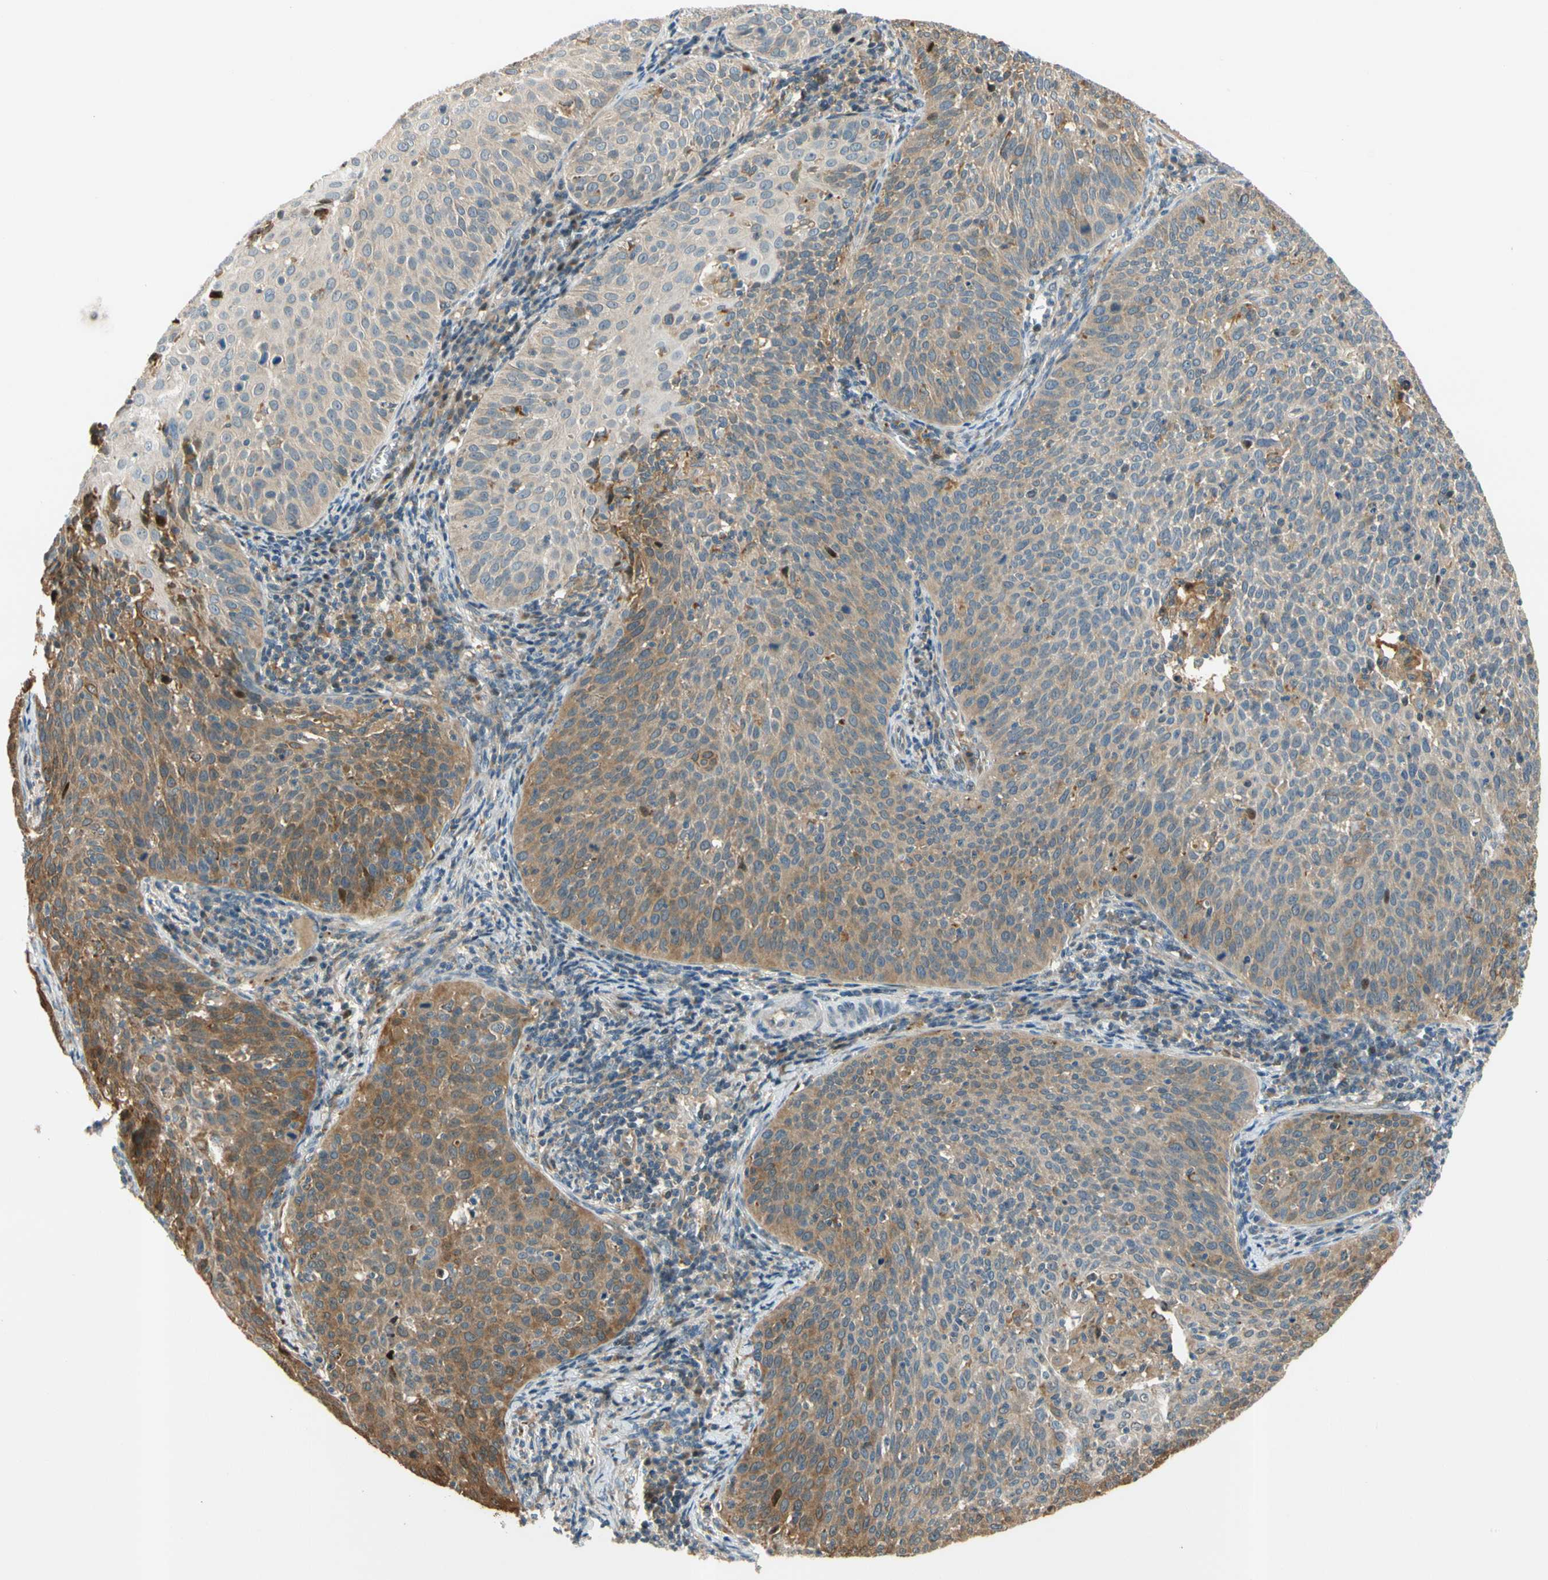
{"staining": {"intensity": "moderate", "quantity": "25%-75%", "location": "cytoplasmic/membranous"}, "tissue": "cervical cancer", "cell_type": "Tumor cells", "image_type": "cancer", "snomed": [{"axis": "morphology", "description": "Squamous cell carcinoma, NOS"}, {"axis": "topography", "description": "Cervix"}], "caption": "About 25%-75% of tumor cells in squamous cell carcinoma (cervical) reveal moderate cytoplasmic/membranous protein staining as visualized by brown immunohistochemical staining.", "gene": "GATD1", "patient": {"sex": "female", "age": 38}}